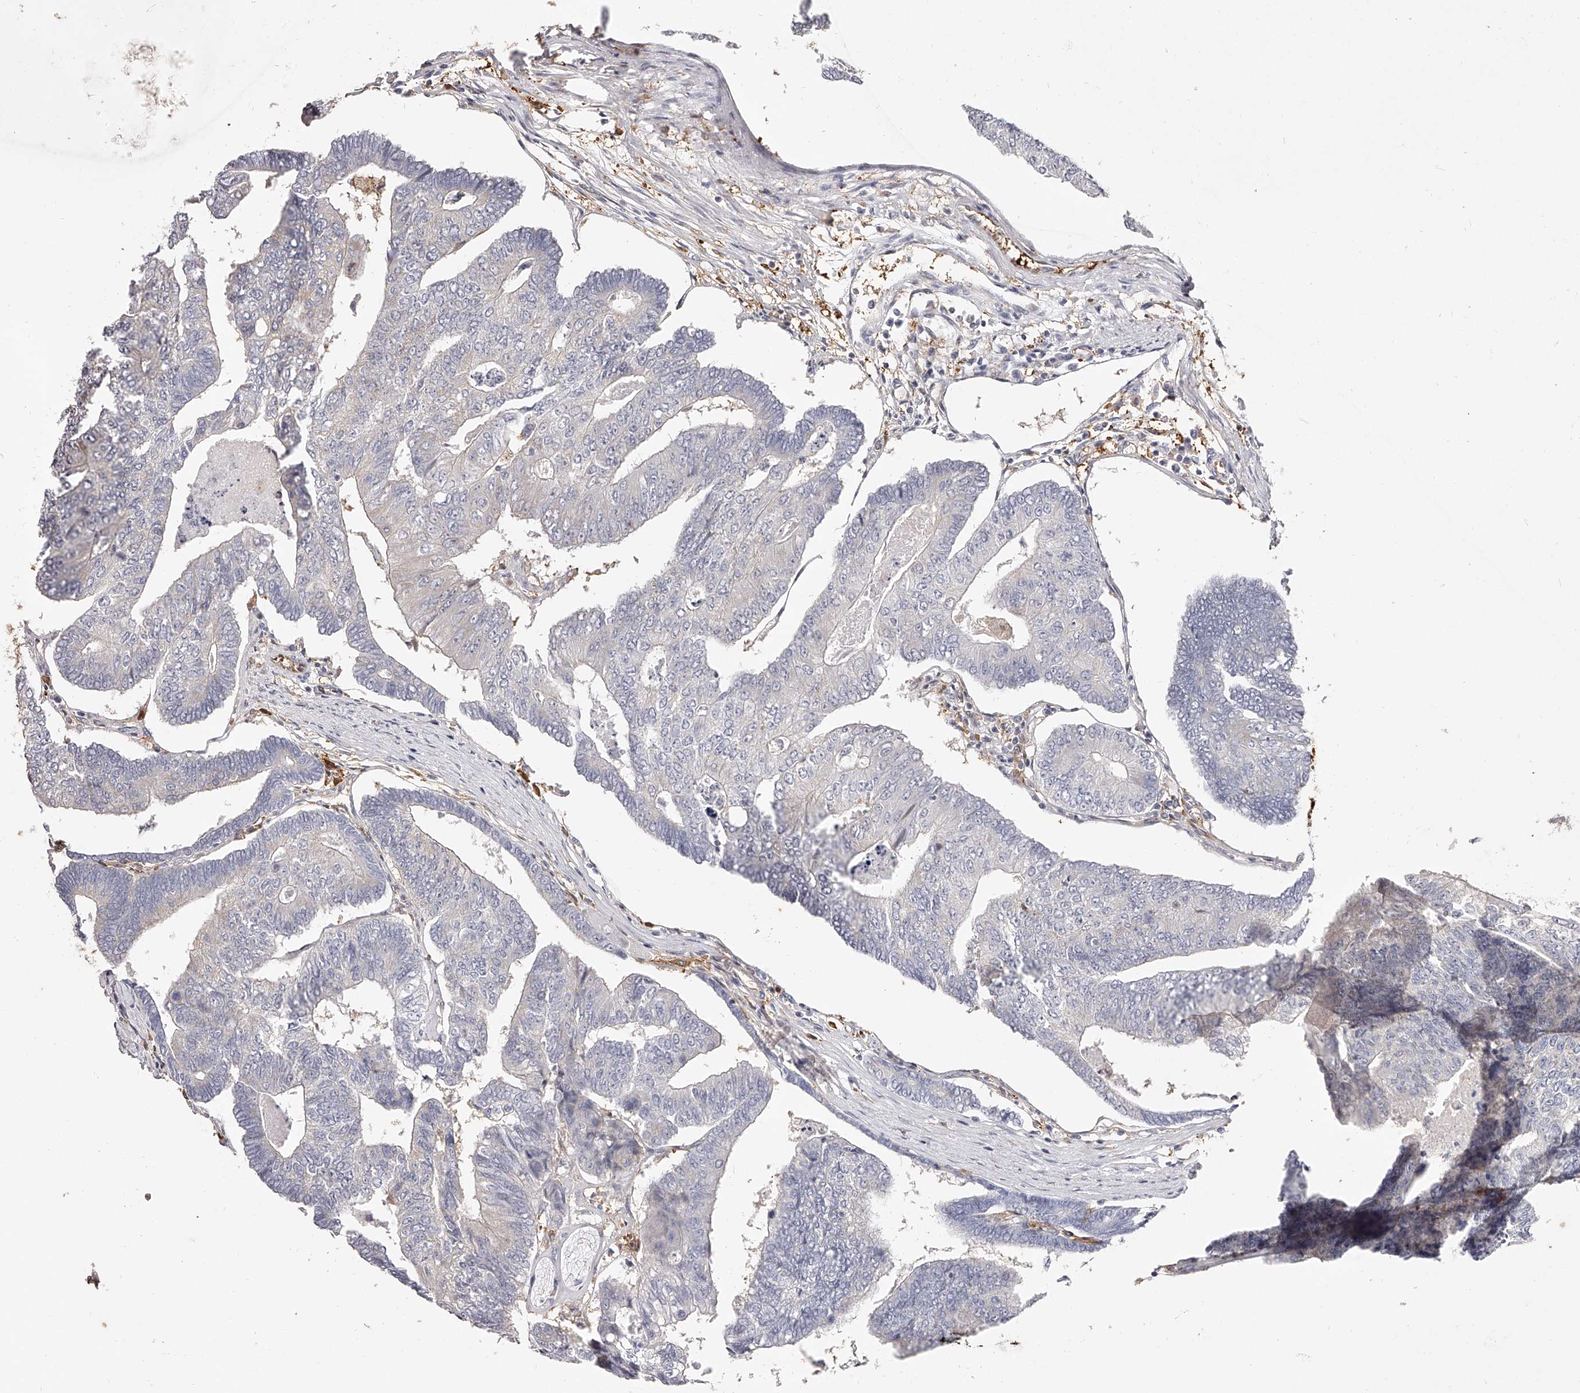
{"staining": {"intensity": "negative", "quantity": "none", "location": "none"}, "tissue": "colorectal cancer", "cell_type": "Tumor cells", "image_type": "cancer", "snomed": [{"axis": "morphology", "description": "Adenocarcinoma, NOS"}, {"axis": "topography", "description": "Colon"}], "caption": "An IHC histopathology image of adenocarcinoma (colorectal) is shown. There is no staining in tumor cells of adenocarcinoma (colorectal).", "gene": "LAP3", "patient": {"sex": "female", "age": 67}}